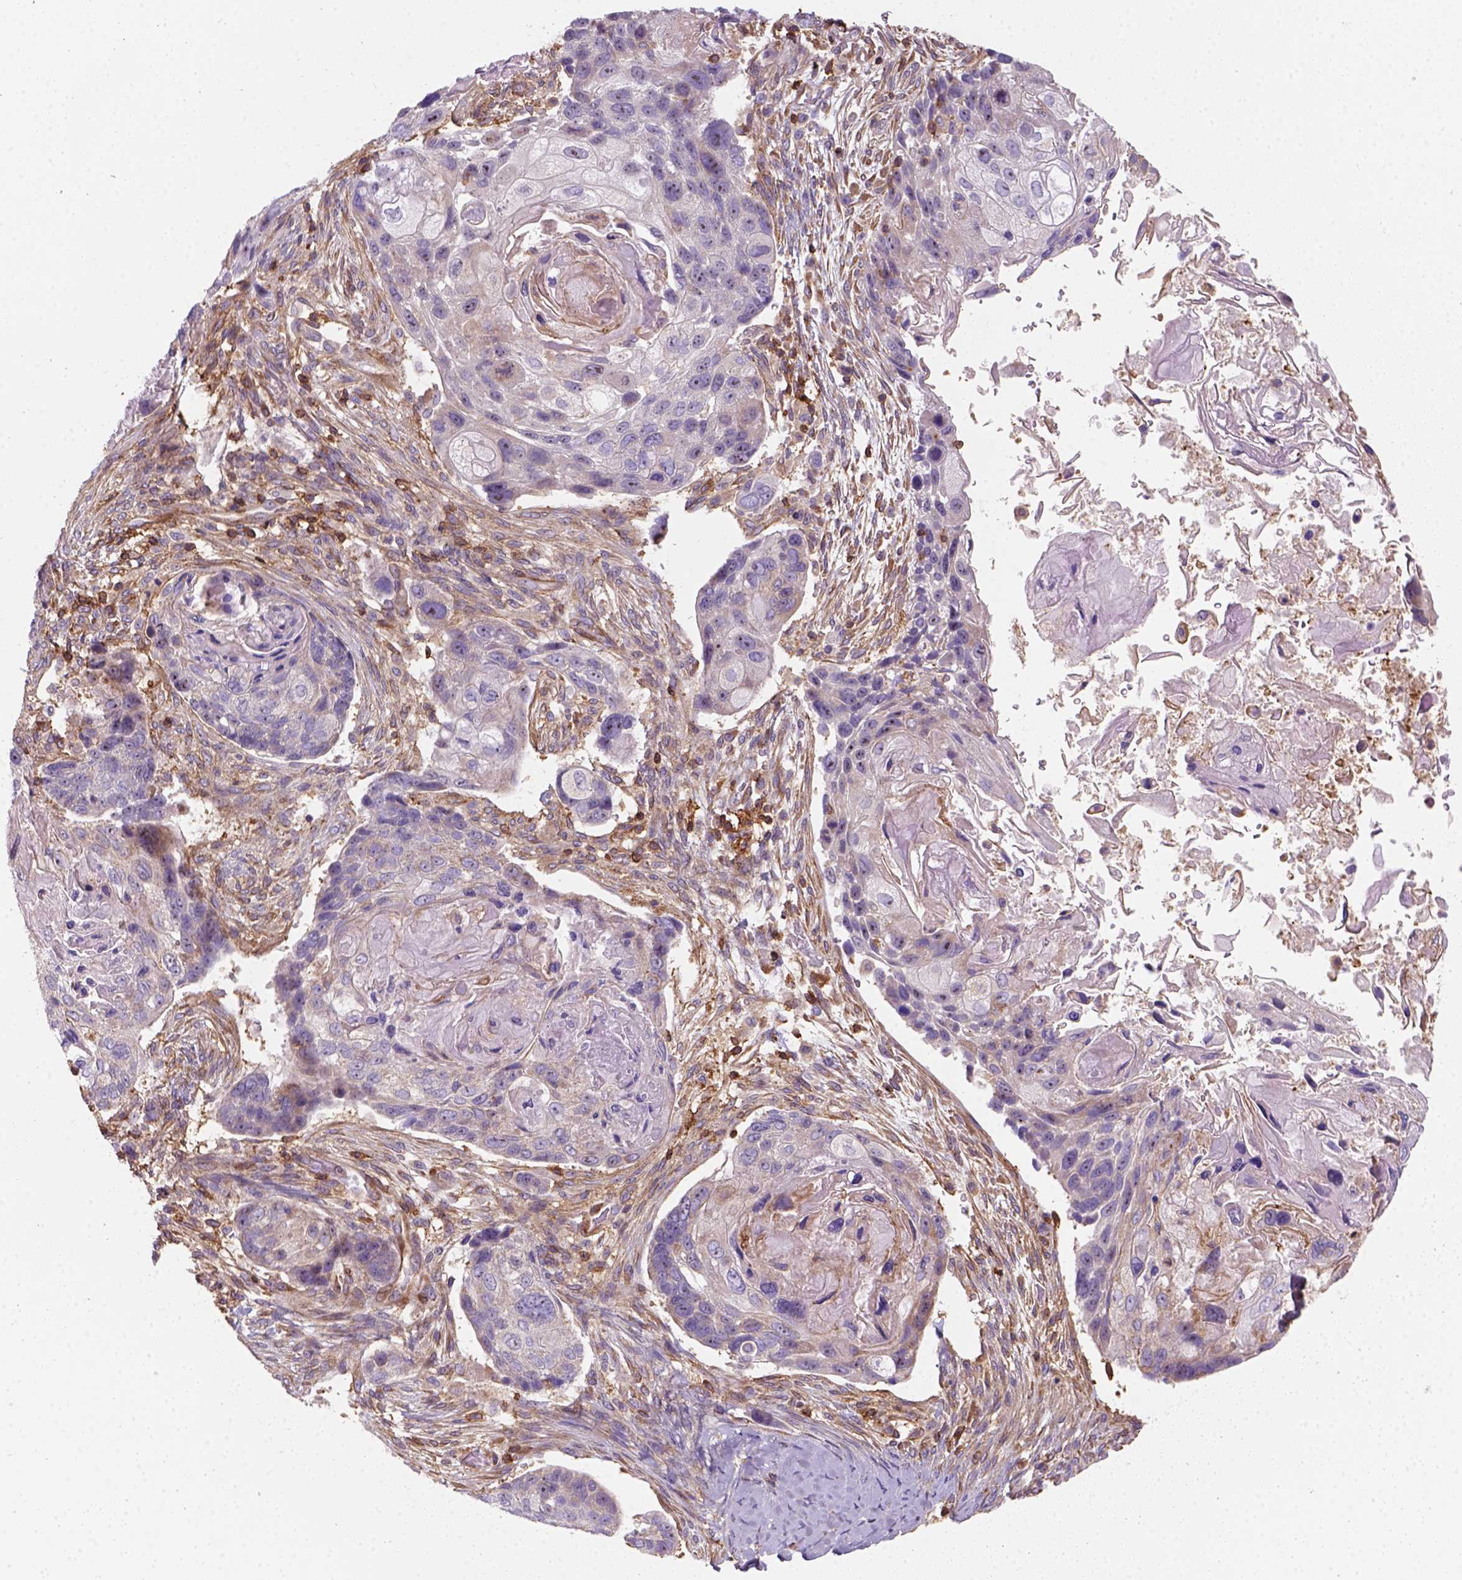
{"staining": {"intensity": "negative", "quantity": "none", "location": "none"}, "tissue": "lung cancer", "cell_type": "Tumor cells", "image_type": "cancer", "snomed": [{"axis": "morphology", "description": "Squamous cell carcinoma, NOS"}, {"axis": "topography", "description": "Lung"}], "caption": "Immunohistochemistry of human lung squamous cell carcinoma reveals no staining in tumor cells.", "gene": "GPRC5D", "patient": {"sex": "male", "age": 69}}